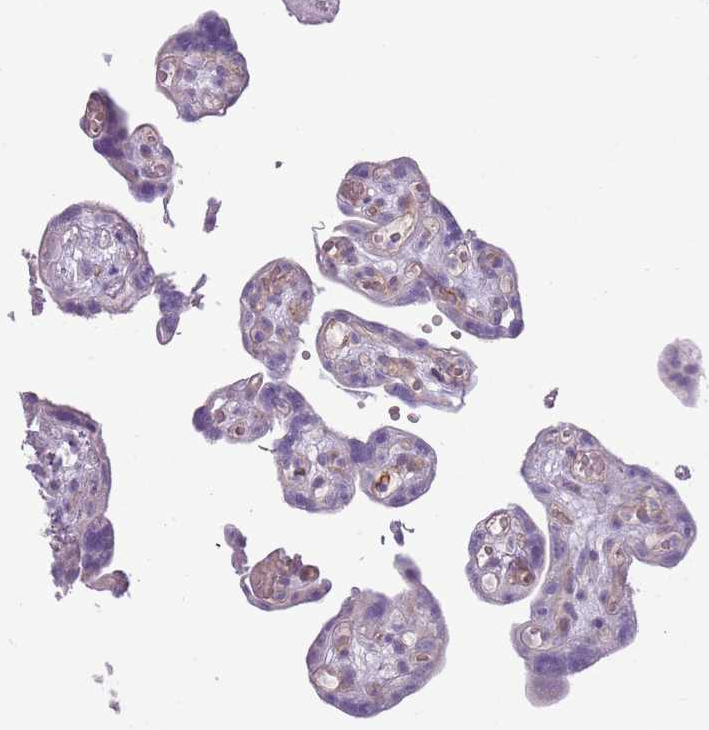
{"staining": {"intensity": "weak", "quantity": "<25%", "location": "cytoplasmic/membranous"}, "tissue": "placenta", "cell_type": "Decidual cells", "image_type": "normal", "snomed": [{"axis": "morphology", "description": "Normal tissue, NOS"}, {"axis": "topography", "description": "Placenta"}], "caption": "An immunohistochemistry image of benign placenta is shown. There is no staining in decidual cells of placenta. (DAB (3,3'-diaminobenzidine) immunohistochemistry (IHC) visualized using brightfield microscopy, high magnification).", "gene": "MRO", "patient": {"sex": "female", "age": 30}}